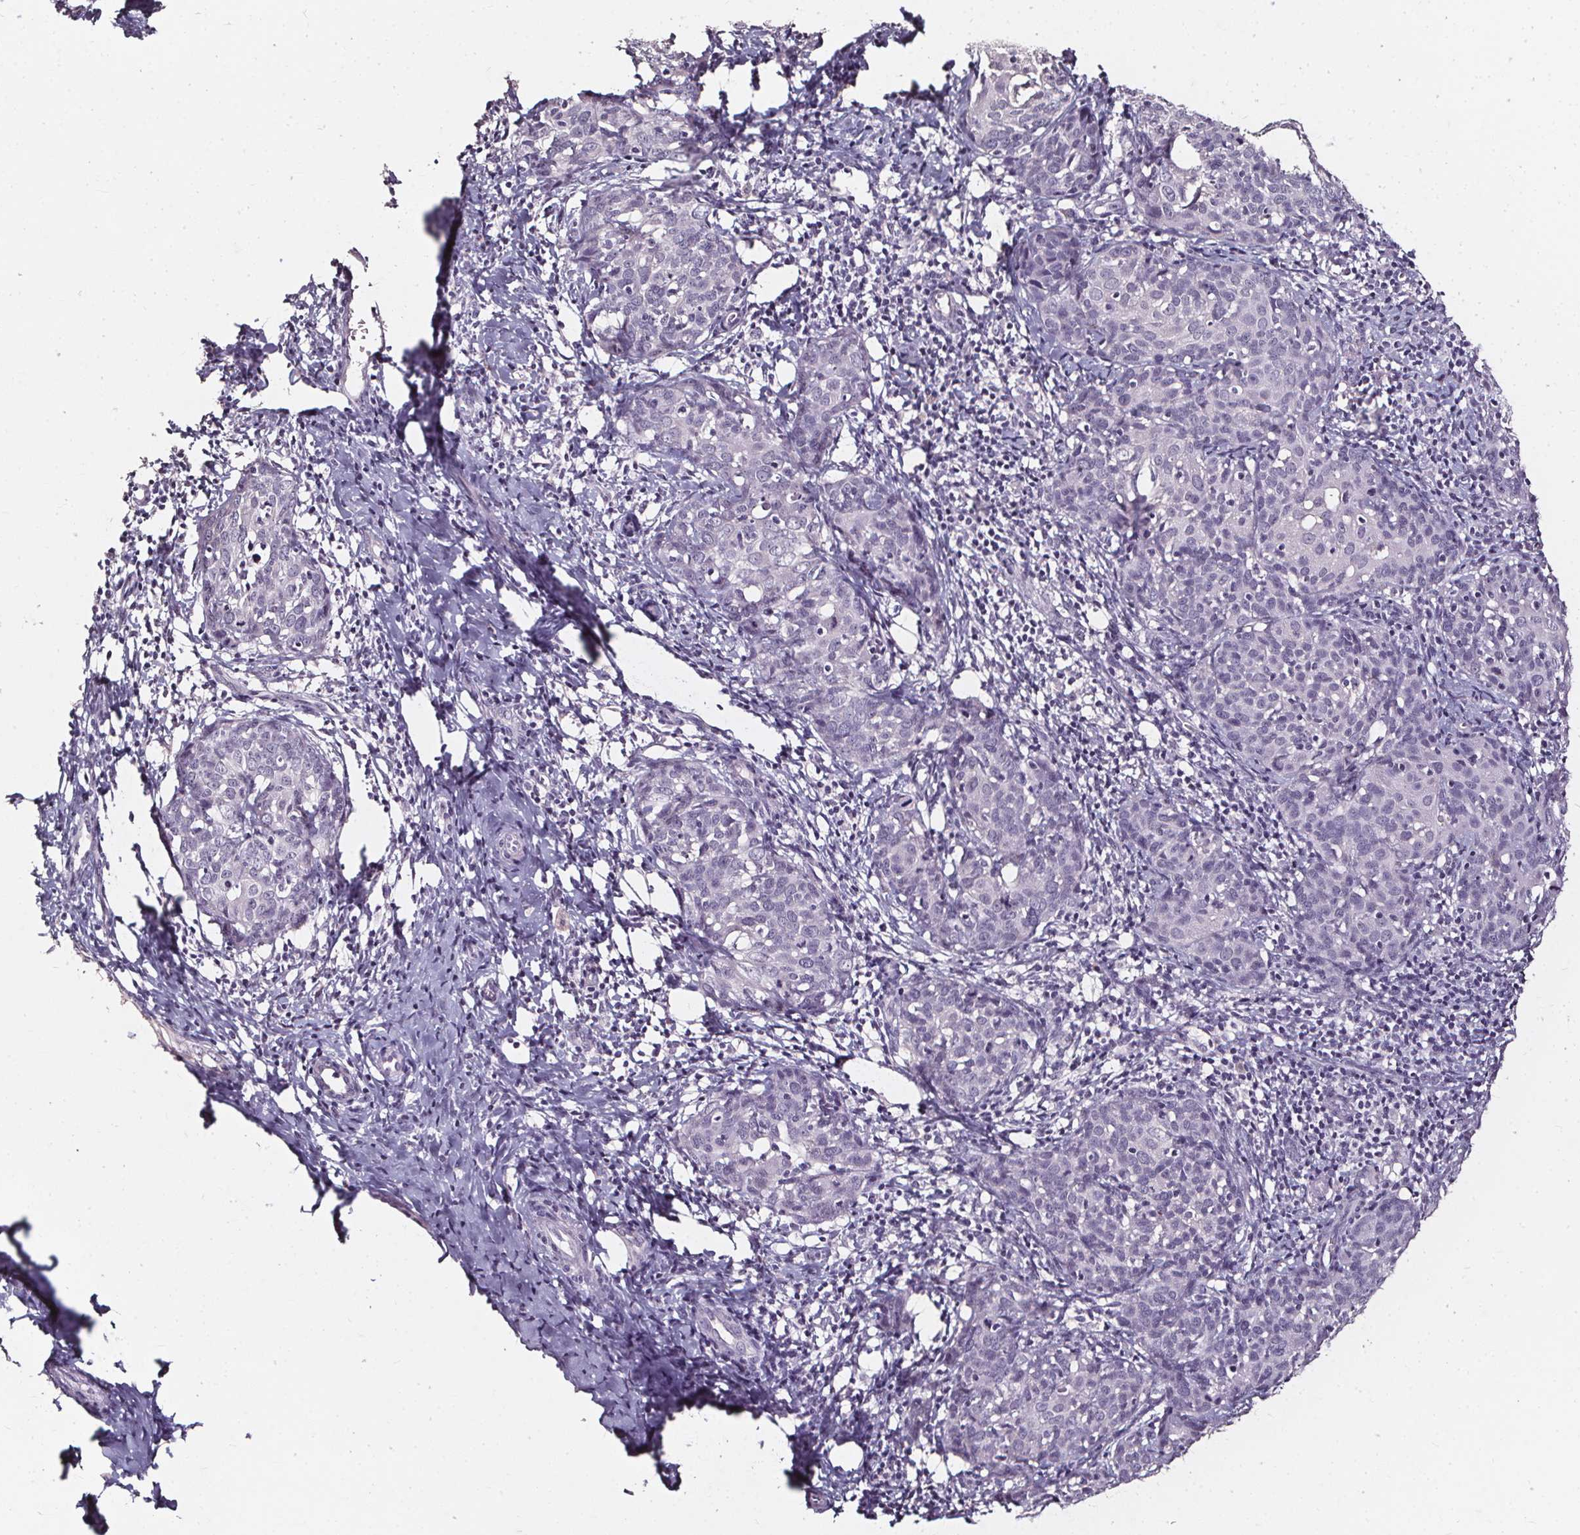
{"staining": {"intensity": "negative", "quantity": "none", "location": "none"}, "tissue": "cervical cancer", "cell_type": "Tumor cells", "image_type": "cancer", "snomed": [{"axis": "morphology", "description": "Squamous cell carcinoma, NOS"}, {"axis": "topography", "description": "Cervix"}], "caption": "Tumor cells are negative for brown protein staining in cervical cancer (squamous cell carcinoma).", "gene": "DEFA5", "patient": {"sex": "female", "age": 62}}